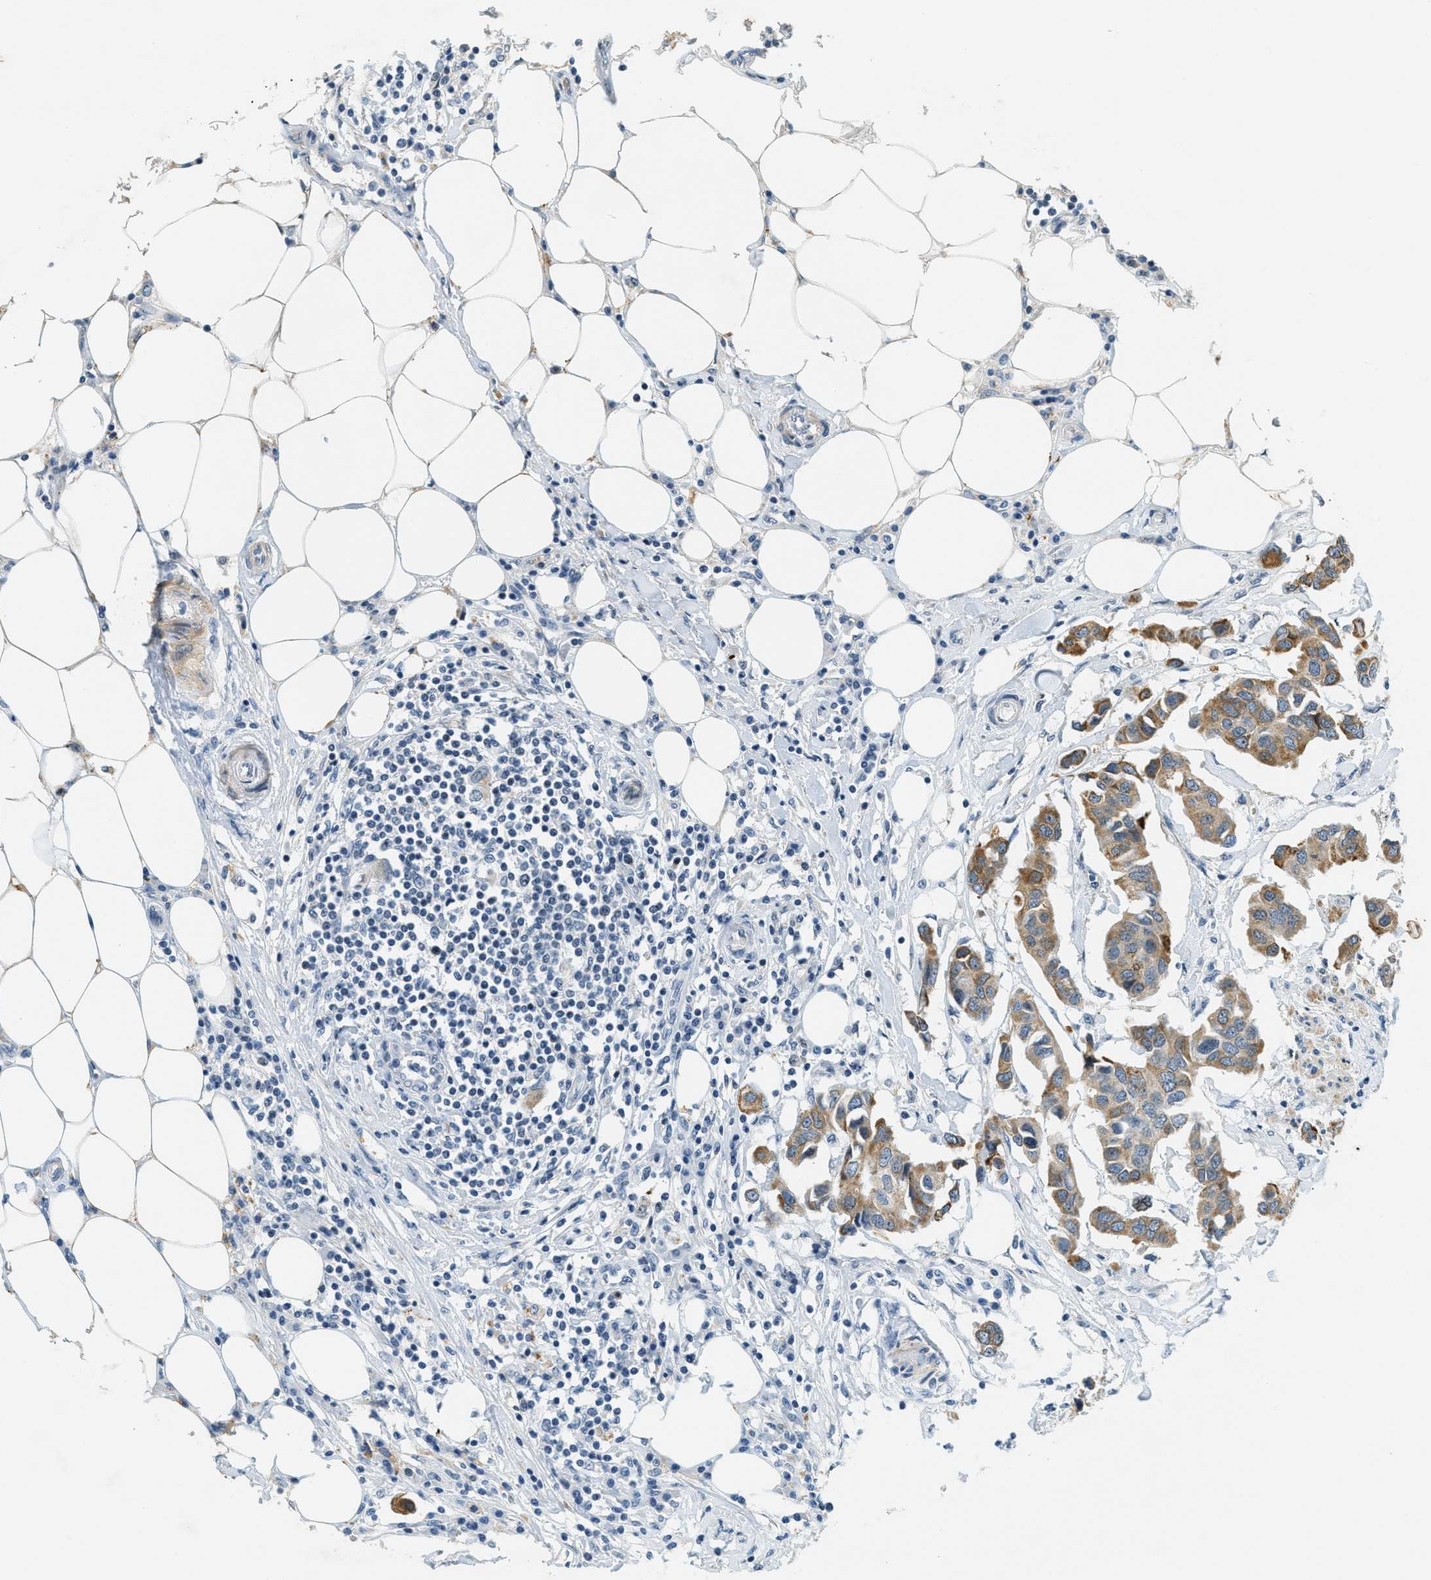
{"staining": {"intensity": "moderate", "quantity": ">75%", "location": "cytoplasmic/membranous"}, "tissue": "breast cancer", "cell_type": "Tumor cells", "image_type": "cancer", "snomed": [{"axis": "morphology", "description": "Duct carcinoma"}, {"axis": "topography", "description": "Breast"}], "caption": "High-magnification brightfield microscopy of breast invasive ductal carcinoma stained with DAB (3,3'-diaminobenzidine) (brown) and counterstained with hematoxylin (blue). tumor cells exhibit moderate cytoplasmic/membranous positivity is appreciated in about>75% of cells.", "gene": "DDX47", "patient": {"sex": "female", "age": 80}}